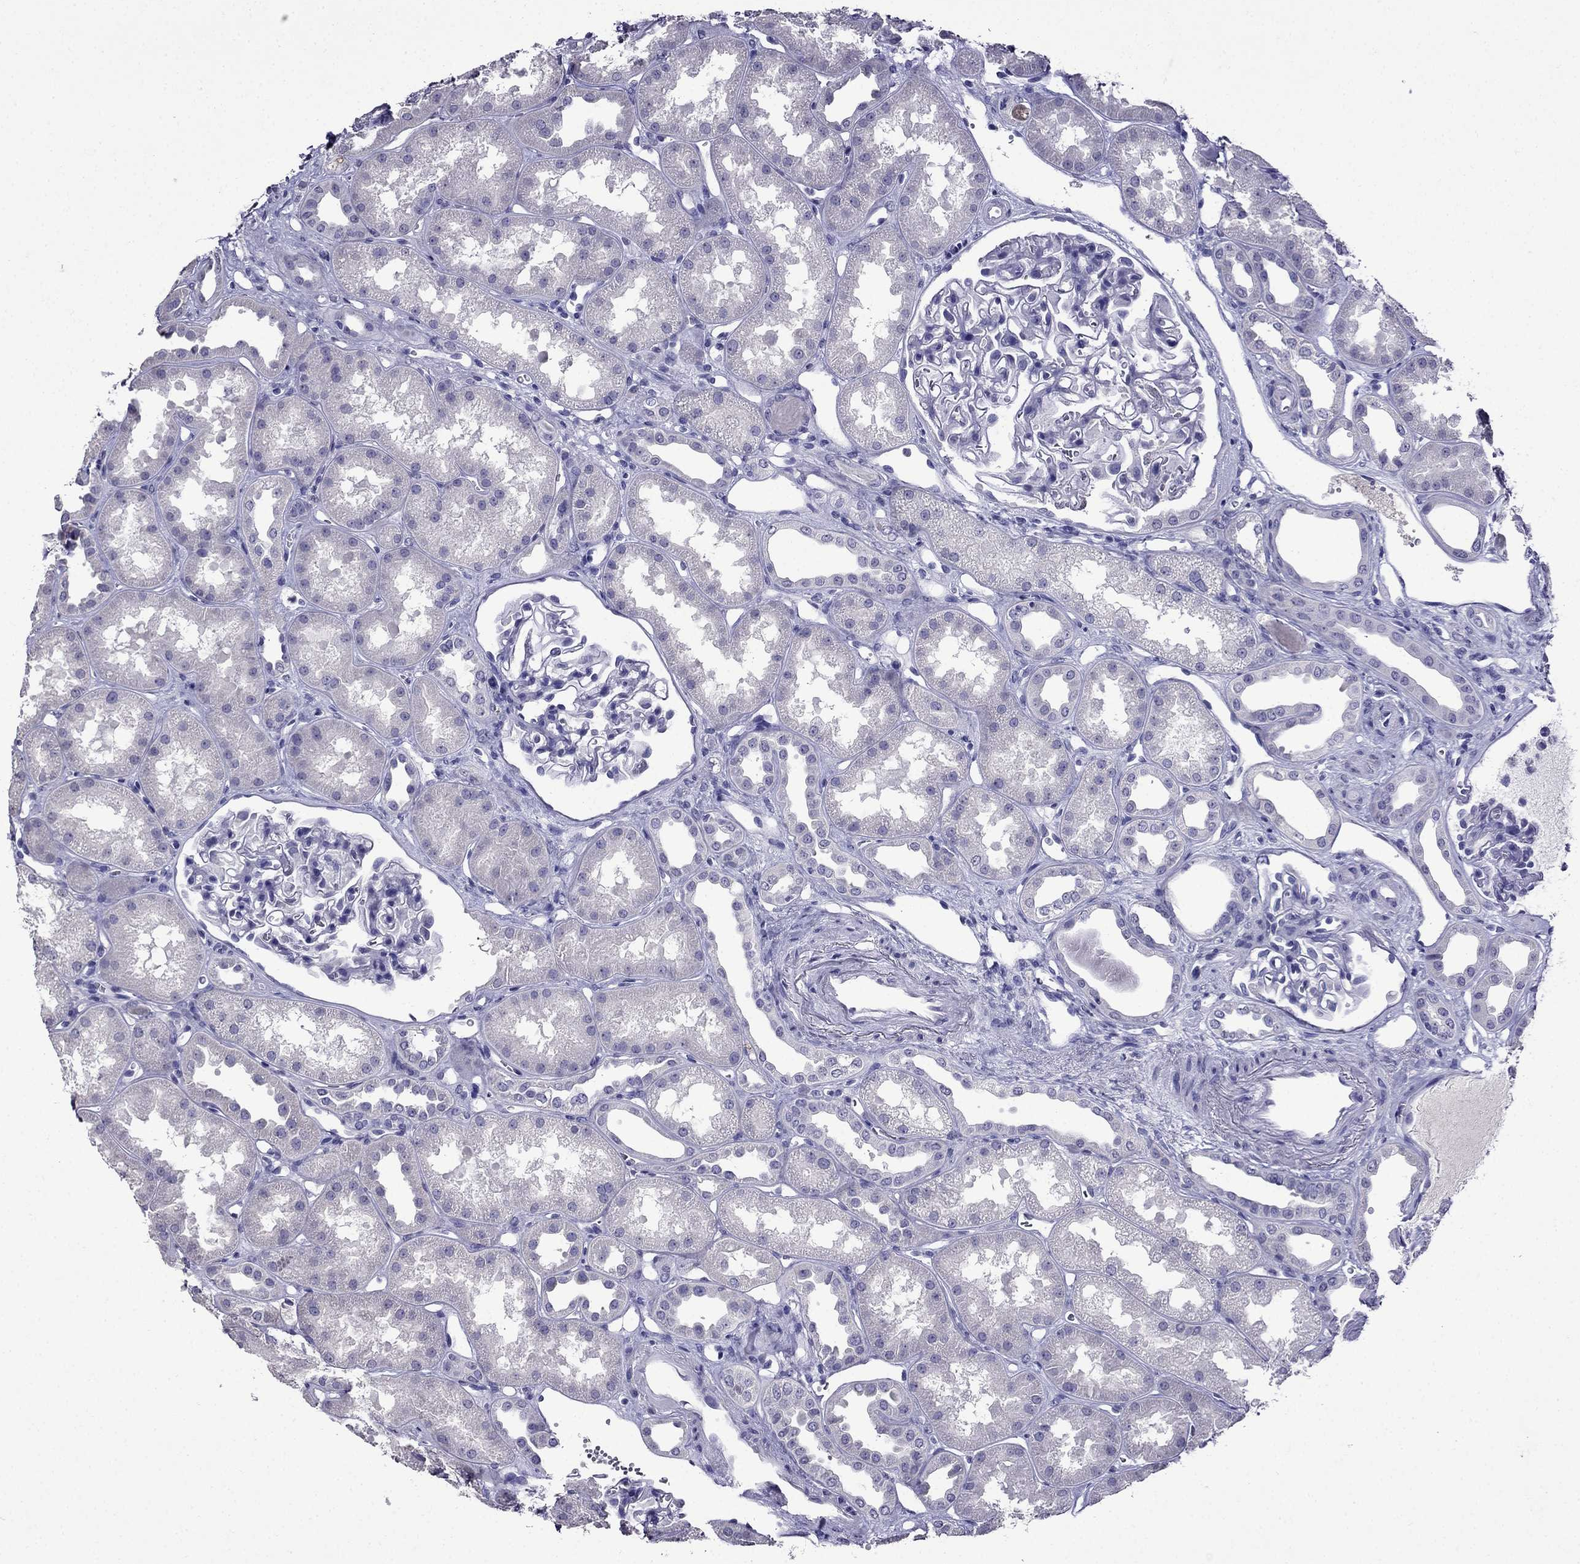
{"staining": {"intensity": "negative", "quantity": "none", "location": "none"}, "tissue": "kidney", "cell_type": "Cells in glomeruli", "image_type": "normal", "snomed": [{"axis": "morphology", "description": "Normal tissue, NOS"}, {"axis": "topography", "description": "Kidney"}], "caption": "Immunohistochemical staining of benign human kidney displays no significant positivity in cells in glomeruli.", "gene": "DNAH17", "patient": {"sex": "male", "age": 61}}